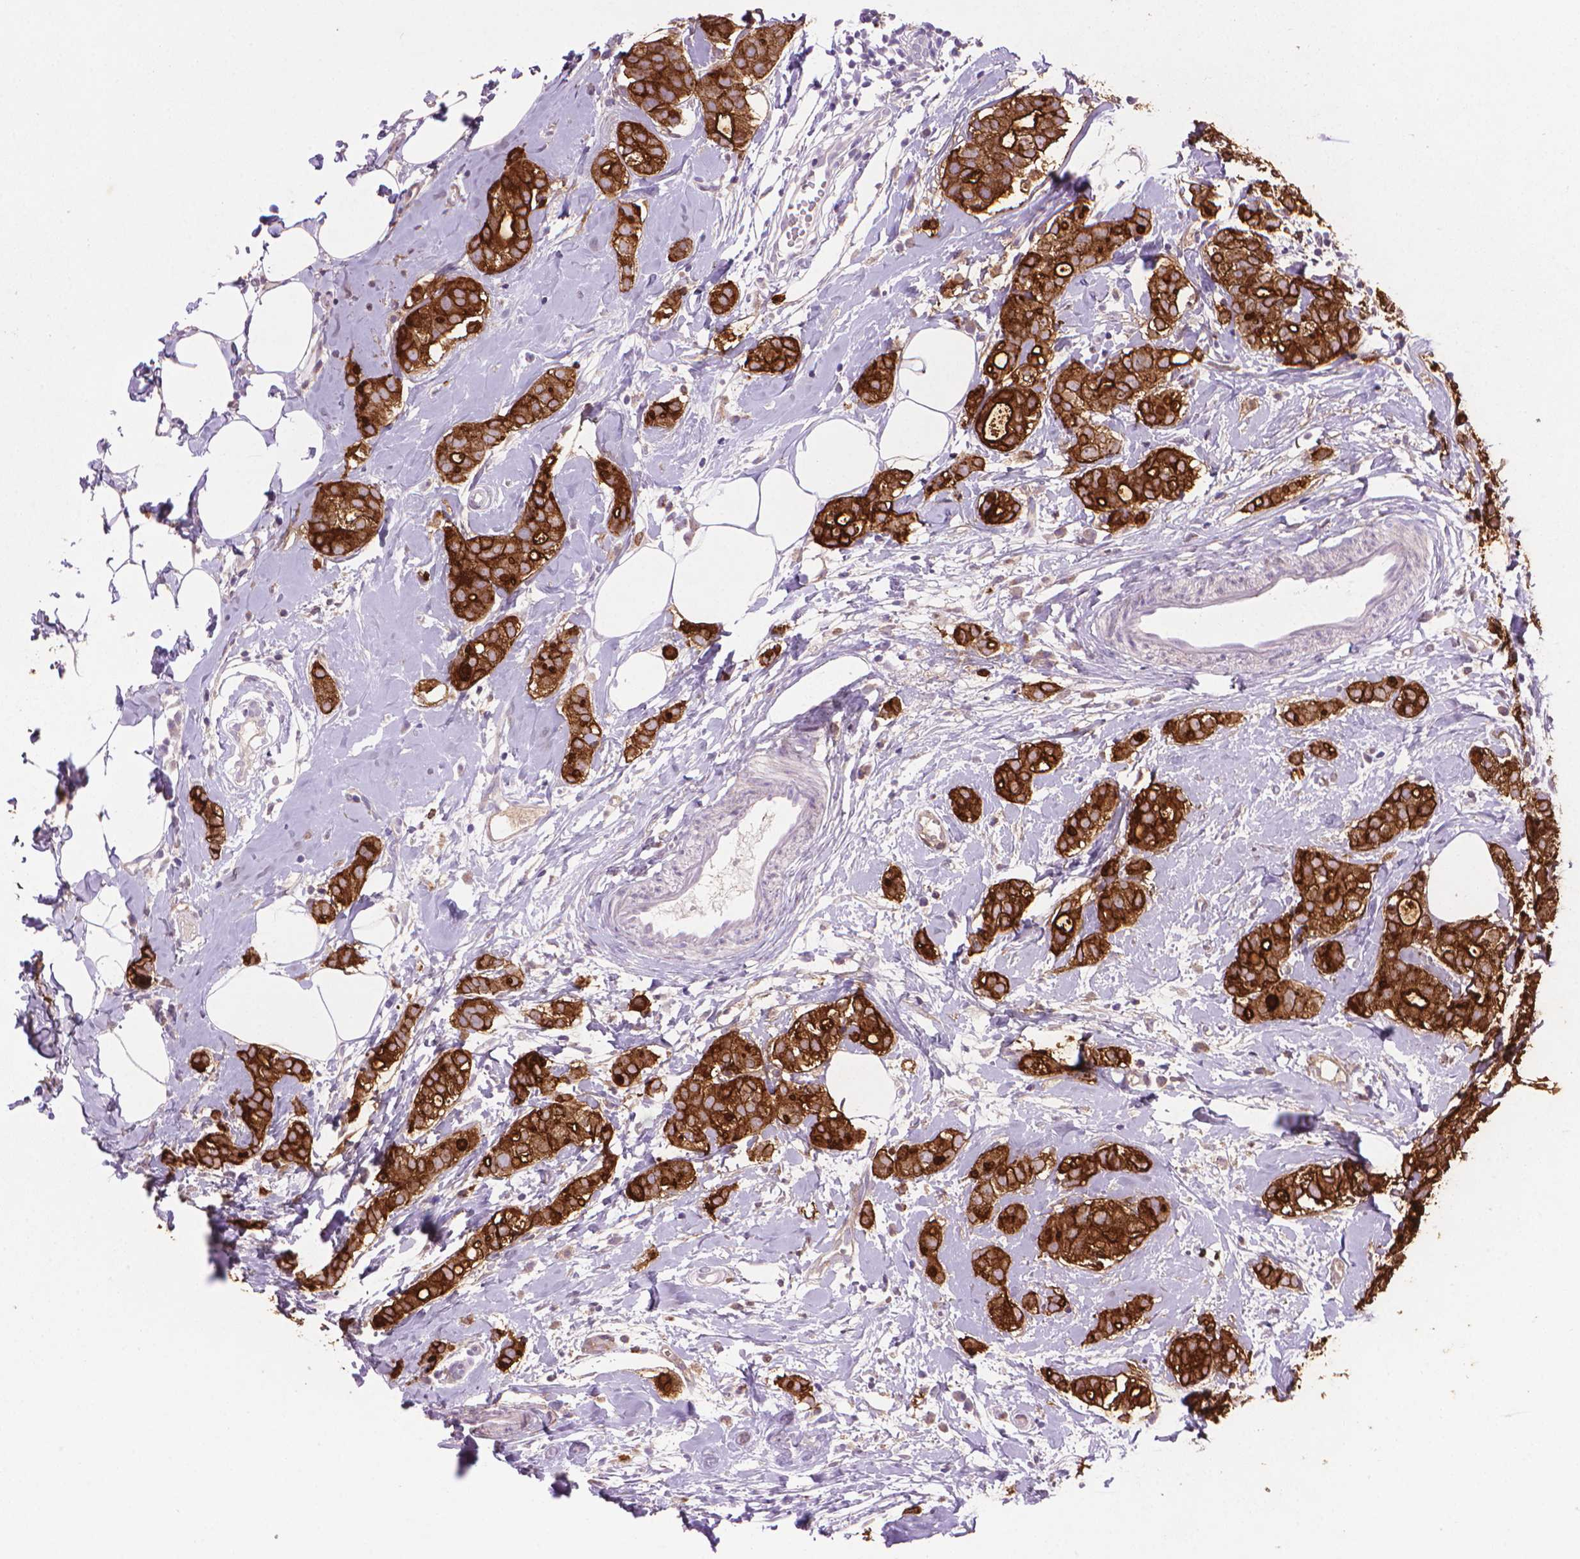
{"staining": {"intensity": "strong", "quantity": "25%-75%", "location": "cytoplasmic/membranous"}, "tissue": "breast cancer", "cell_type": "Tumor cells", "image_type": "cancer", "snomed": [{"axis": "morphology", "description": "Duct carcinoma"}, {"axis": "topography", "description": "Breast"}], "caption": "Immunohistochemical staining of intraductal carcinoma (breast) demonstrates strong cytoplasmic/membranous protein expression in about 25%-75% of tumor cells. The protein is stained brown, and the nuclei are stained in blue (DAB IHC with brightfield microscopy, high magnification).", "gene": "MUC1", "patient": {"sex": "female", "age": 40}}